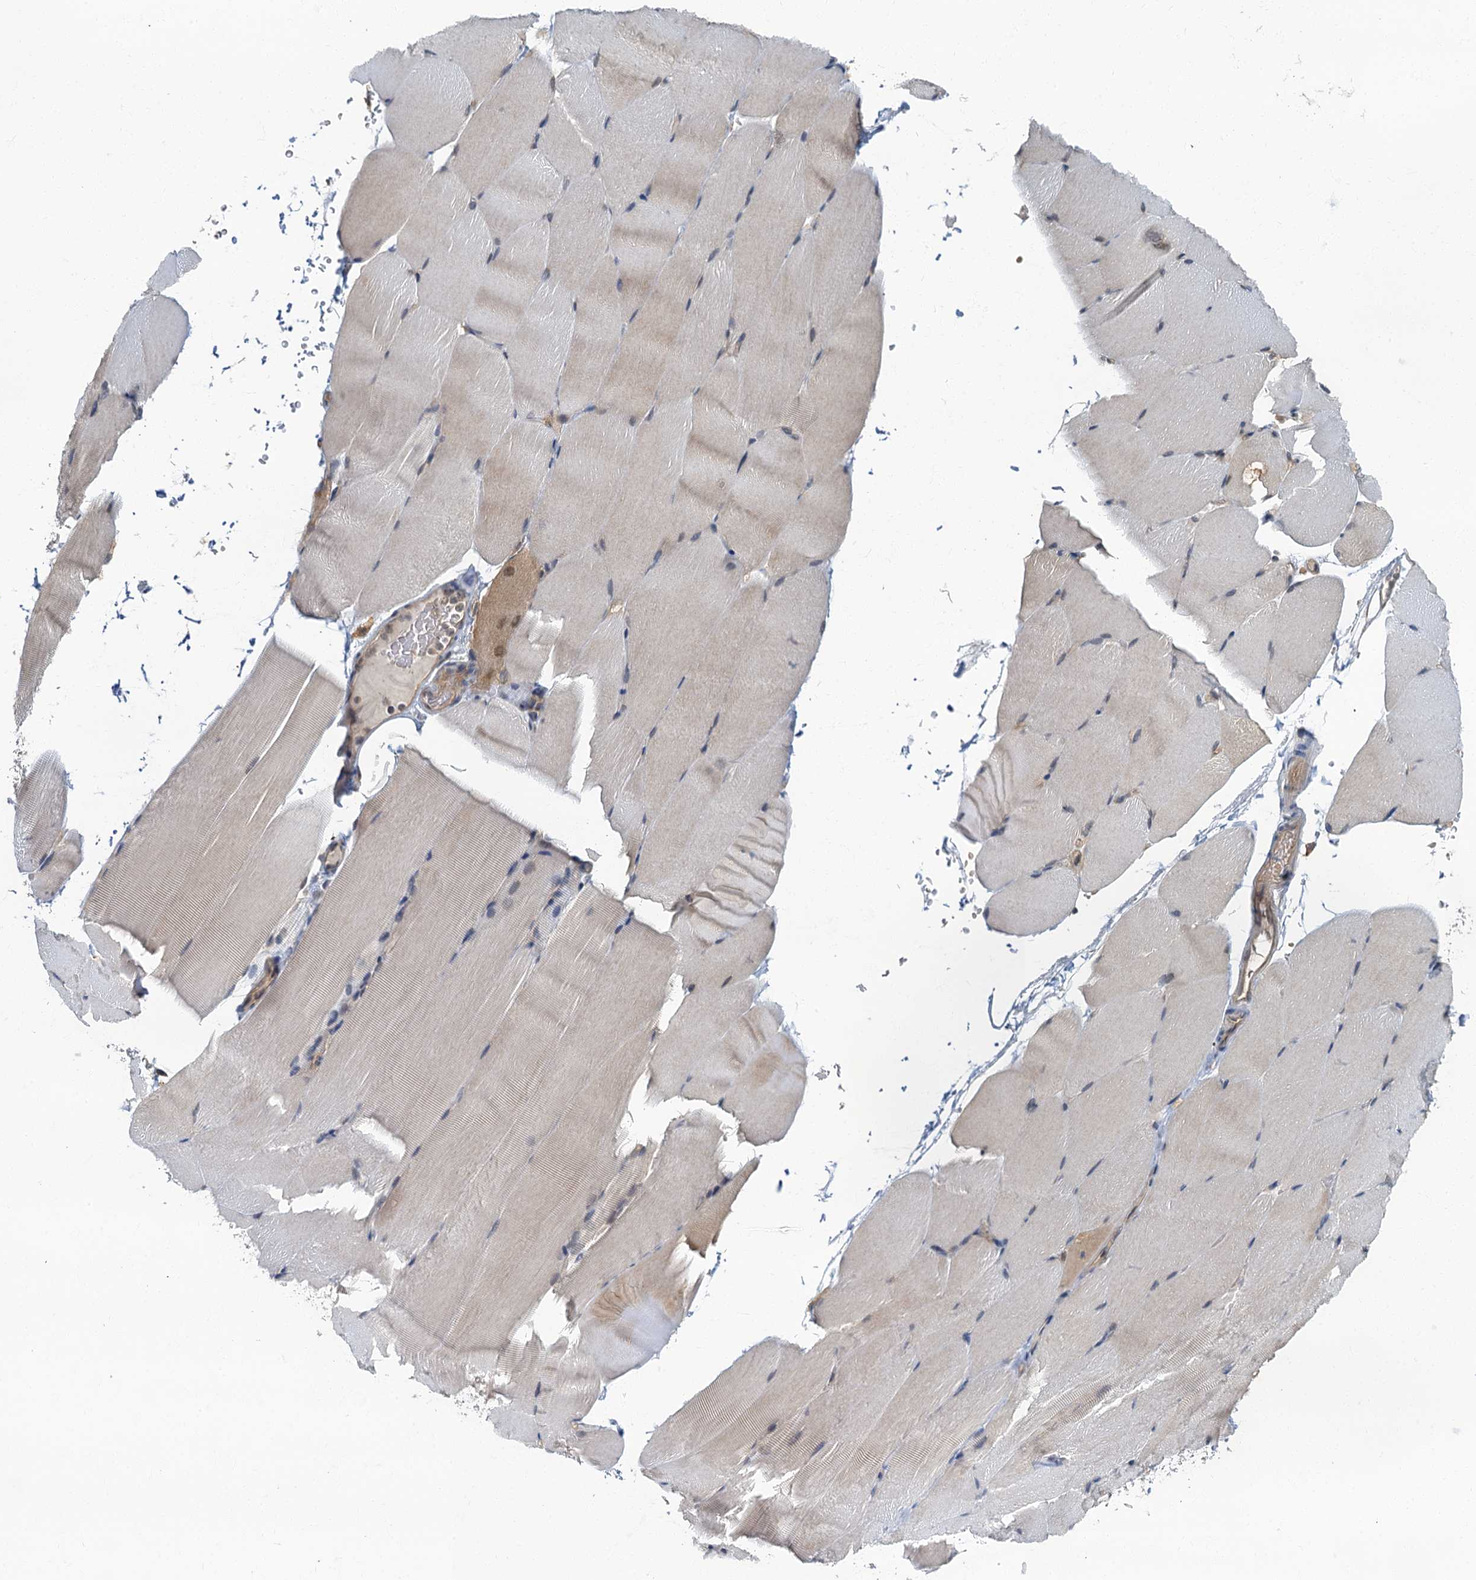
{"staining": {"intensity": "negative", "quantity": "none", "location": "none"}, "tissue": "skeletal muscle", "cell_type": "Myocytes", "image_type": "normal", "snomed": [{"axis": "morphology", "description": "Normal tissue, NOS"}, {"axis": "topography", "description": "Skeletal muscle"}, {"axis": "topography", "description": "Parathyroid gland"}], "caption": "There is no significant expression in myocytes of skeletal muscle. Nuclei are stained in blue.", "gene": "TBCK", "patient": {"sex": "female", "age": 37}}